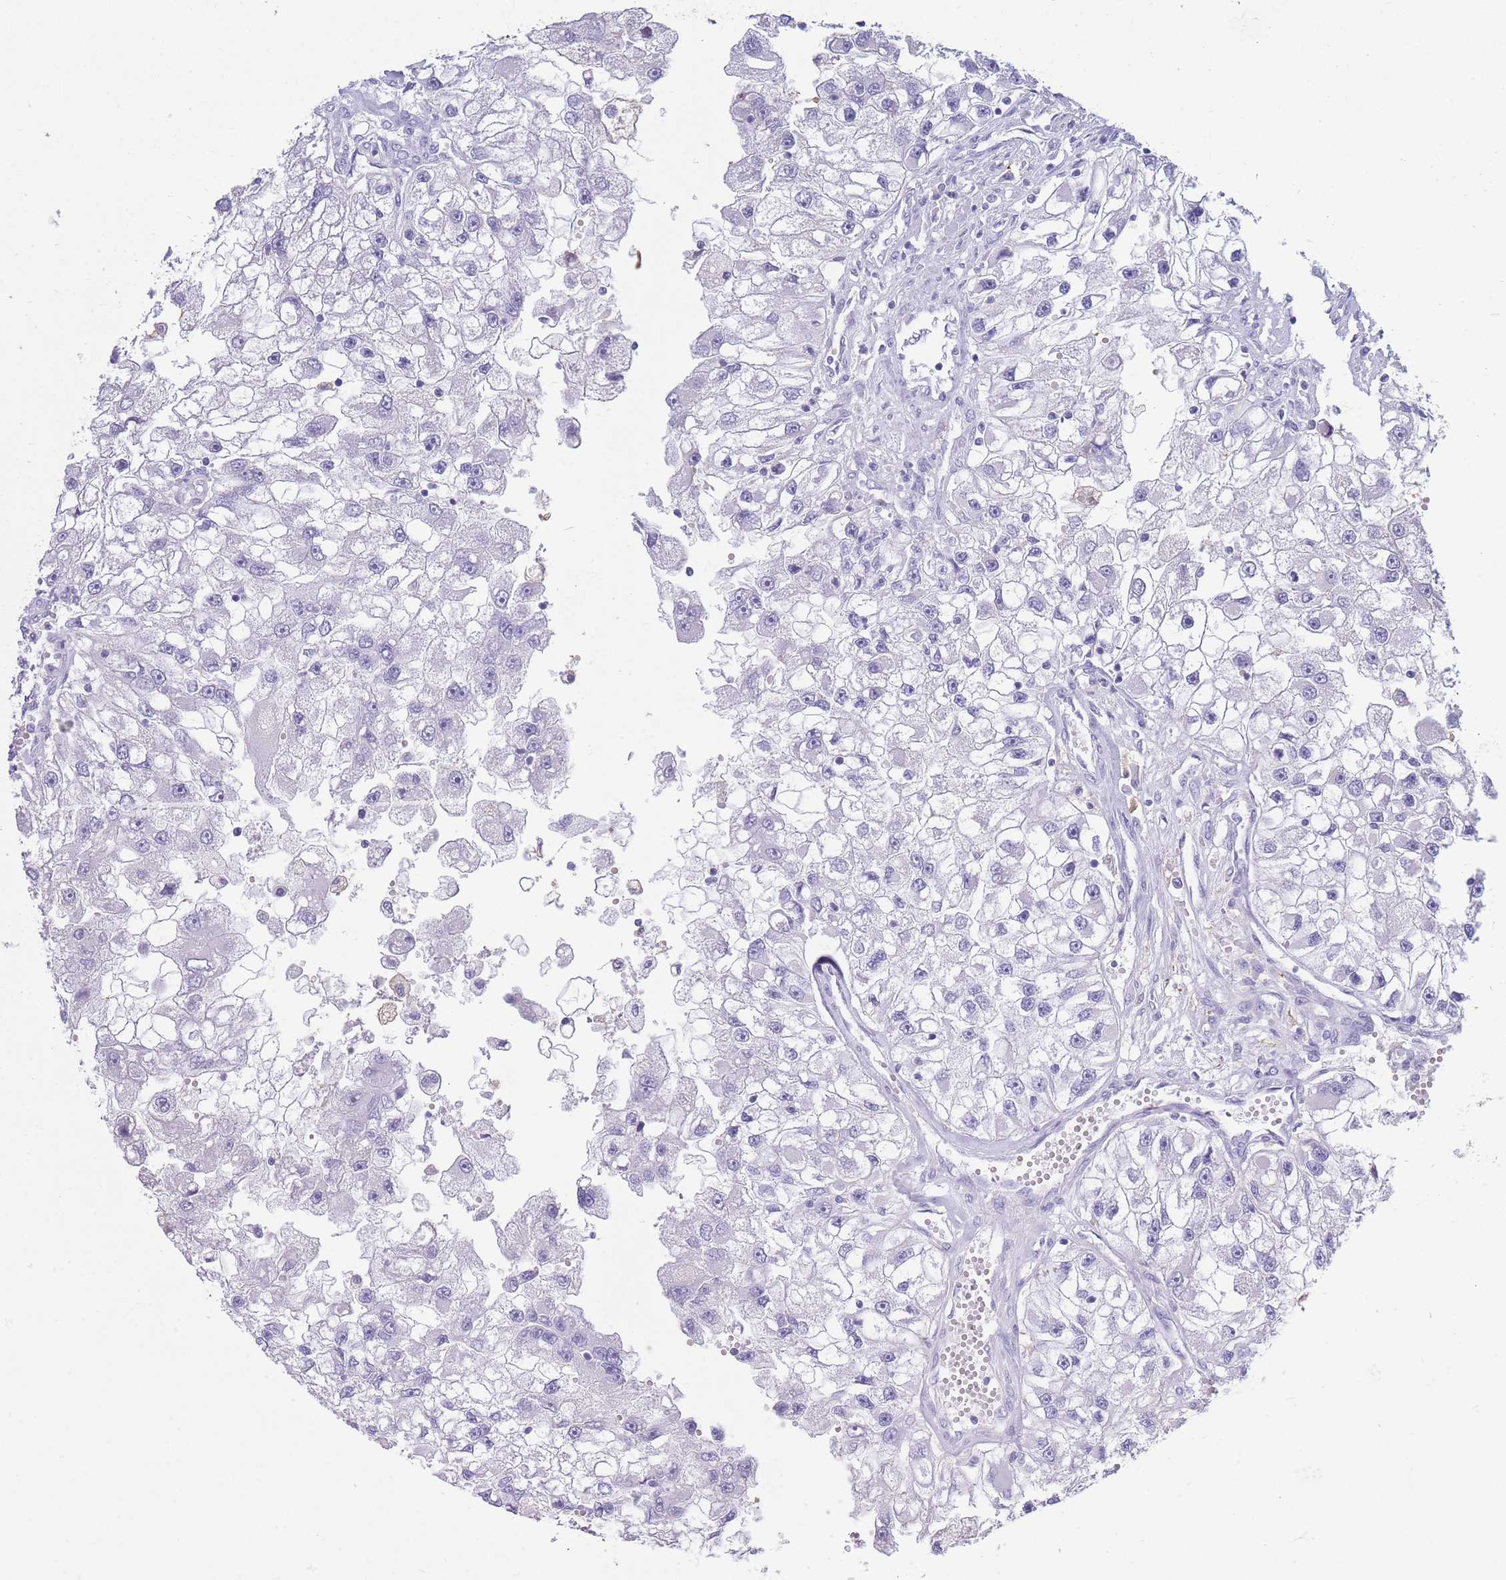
{"staining": {"intensity": "negative", "quantity": "none", "location": "none"}, "tissue": "renal cancer", "cell_type": "Tumor cells", "image_type": "cancer", "snomed": [{"axis": "morphology", "description": "Adenocarcinoma, NOS"}, {"axis": "topography", "description": "Kidney"}], "caption": "Tumor cells are negative for protein expression in human renal cancer (adenocarcinoma).", "gene": "CD37", "patient": {"sex": "male", "age": 63}}